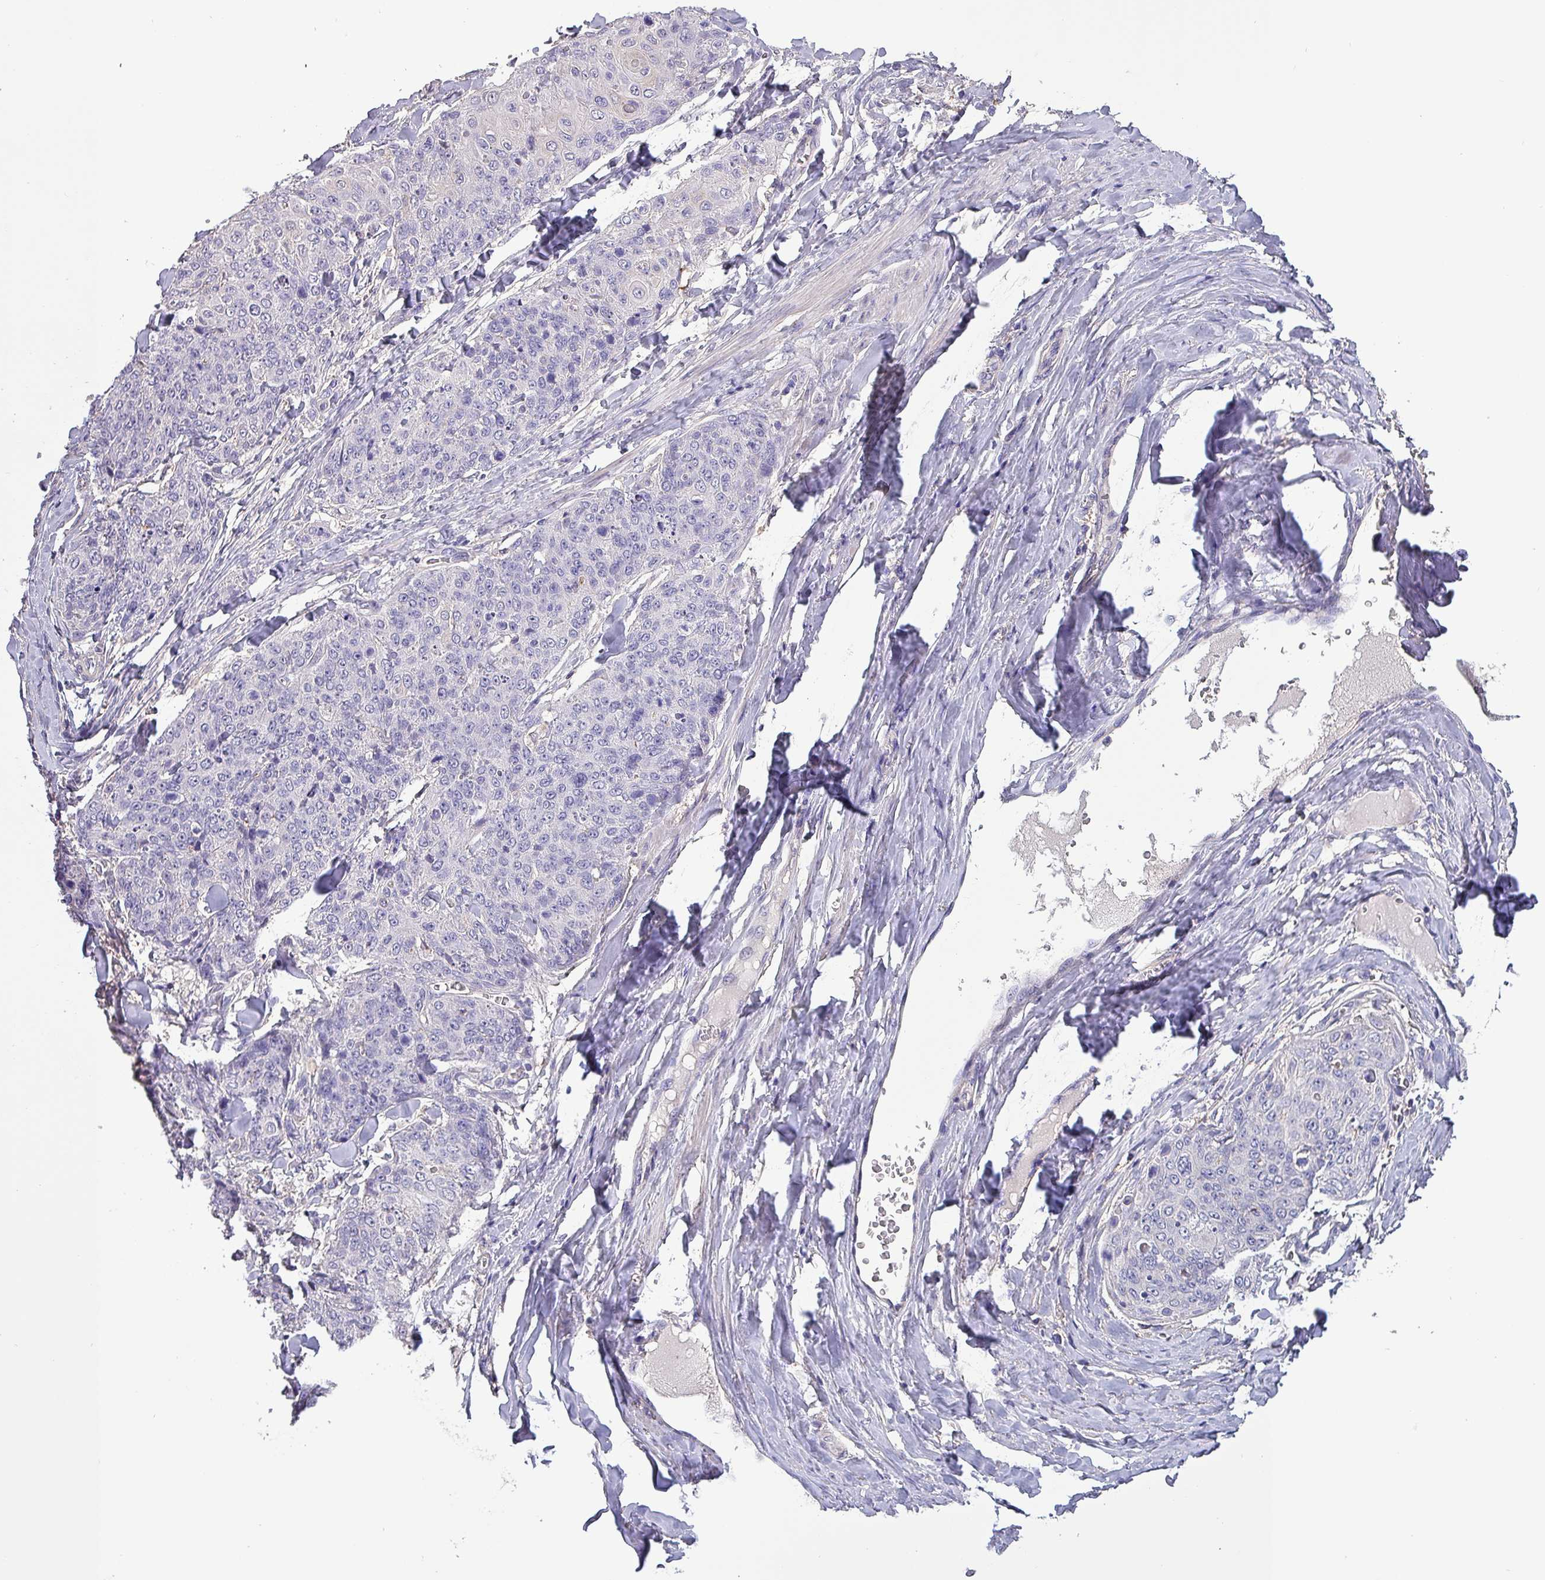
{"staining": {"intensity": "negative", "quantity": "none", "location": "none"}, "tissue": "skin cancer", "cell_type": "Tumor cells", "image_type": "cancer", "snomed": [{"axis": "morphology", "description": "Squamous cell carcinoma, NOS"}, {"axis": "topography", "description": "Skin"}, {"axis": "topography", "description": "Vulva"}], "caption": "An immunohistochemistry (IHC) histopathology image of skin cancer (squamous cell carcinoma) is shown. There is no staining in tumor cells of skin cancer (squamous cell carcinoma).", "gene": "HTRA4", "patient": {"sex": "female", "age": 85}}